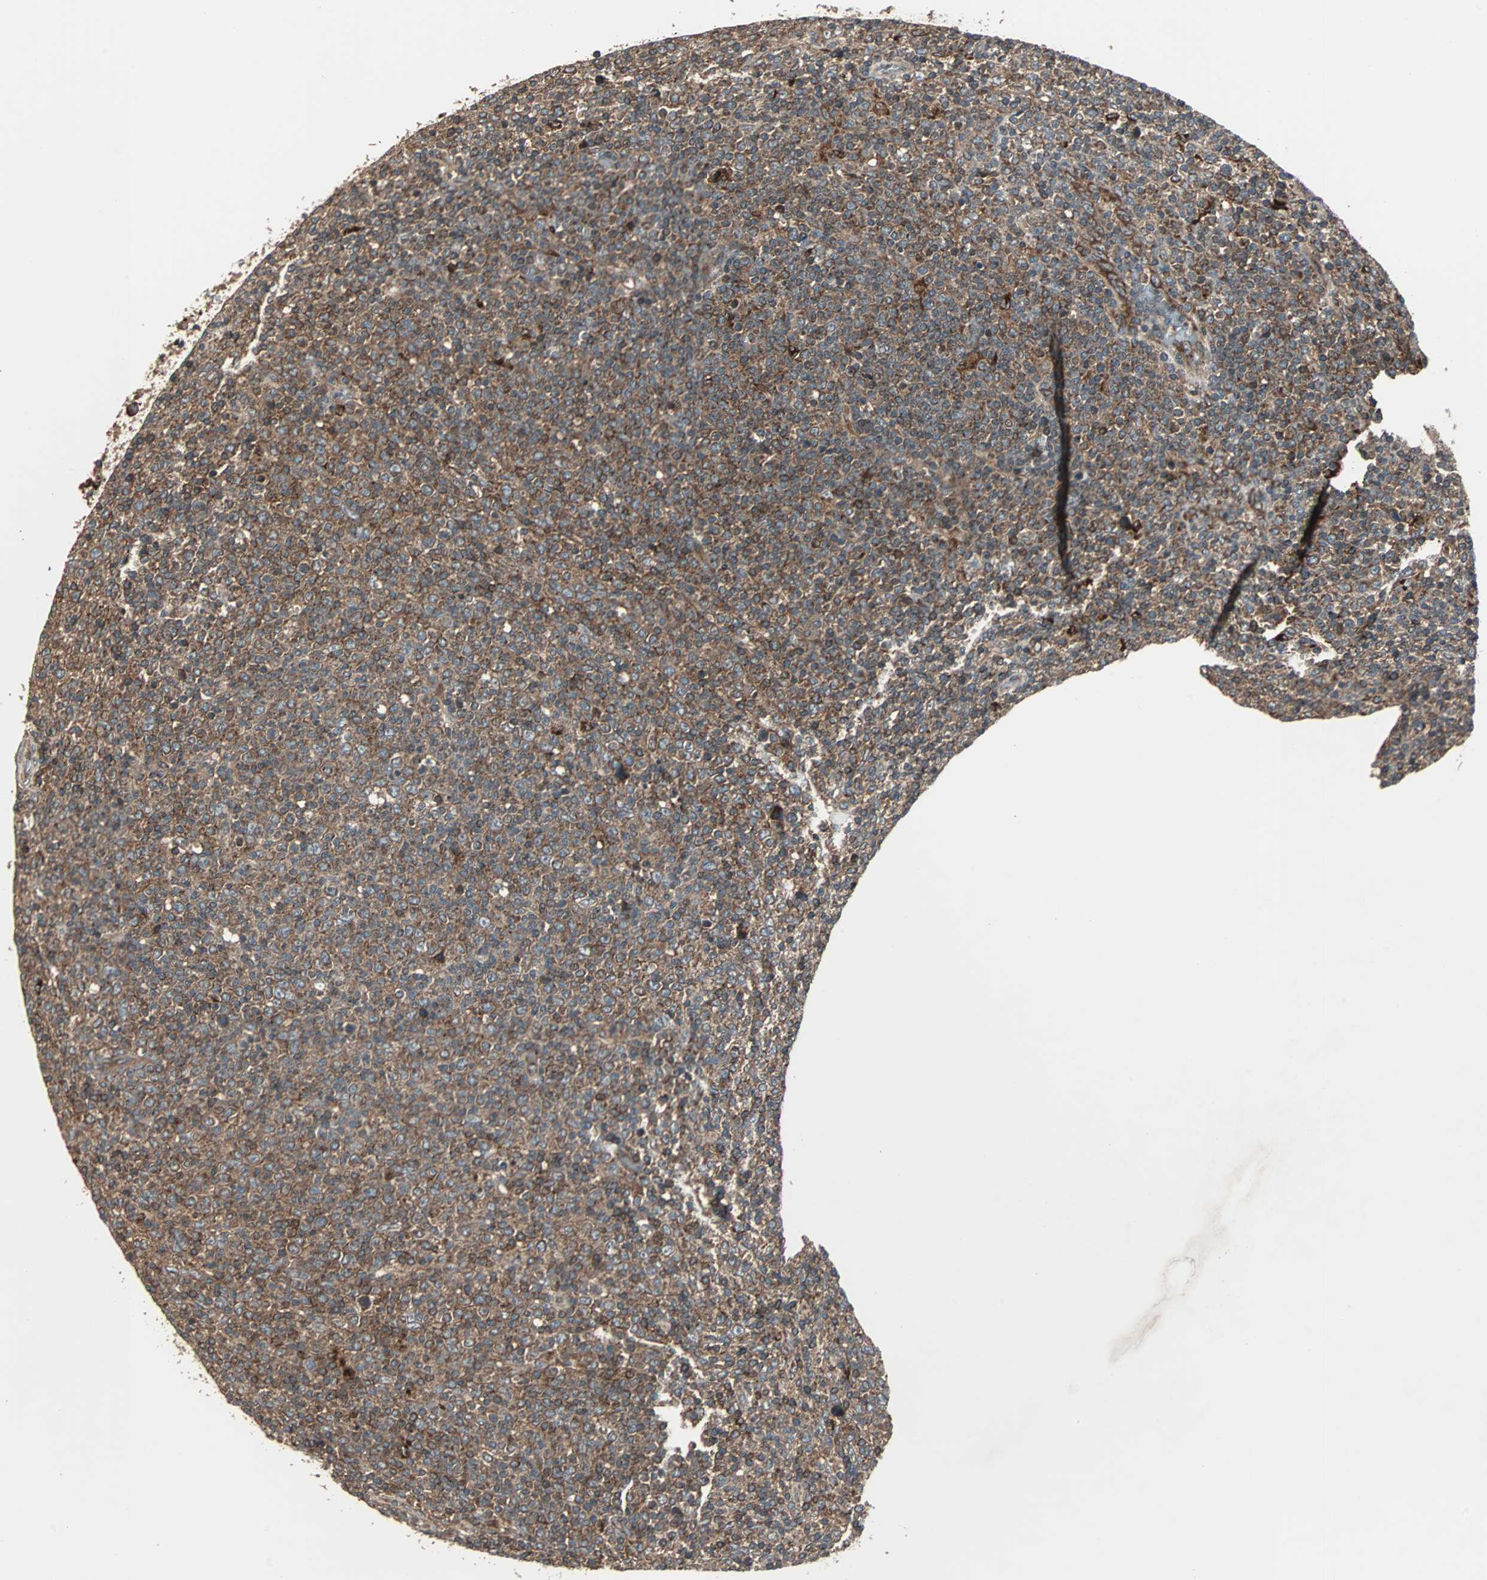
{"staining": {"intensity": "strong", "quantity": ">75%", "location": "cytoplasmic/membranous"}, "tissue": "lymphoma", "cell_type": "Tumor cells", "image_type": "cancer", "snomed": [{"axis": "morphology", "description": "Malignant lymphoma, non-Hodgkin's type, Low grade"}, {"axis": "topography", "description": "Lymph node"}], "caption": "This is a histology image of immunohistochemistry (IHC) staining of low-grade malignant lymphoma, non-Hodgkin's type, which shows strong staining in the cytoplasmic/membranous of tumor cells.", "gene": "RAB7A", "patient": {"sex": "male", "age": 70}}